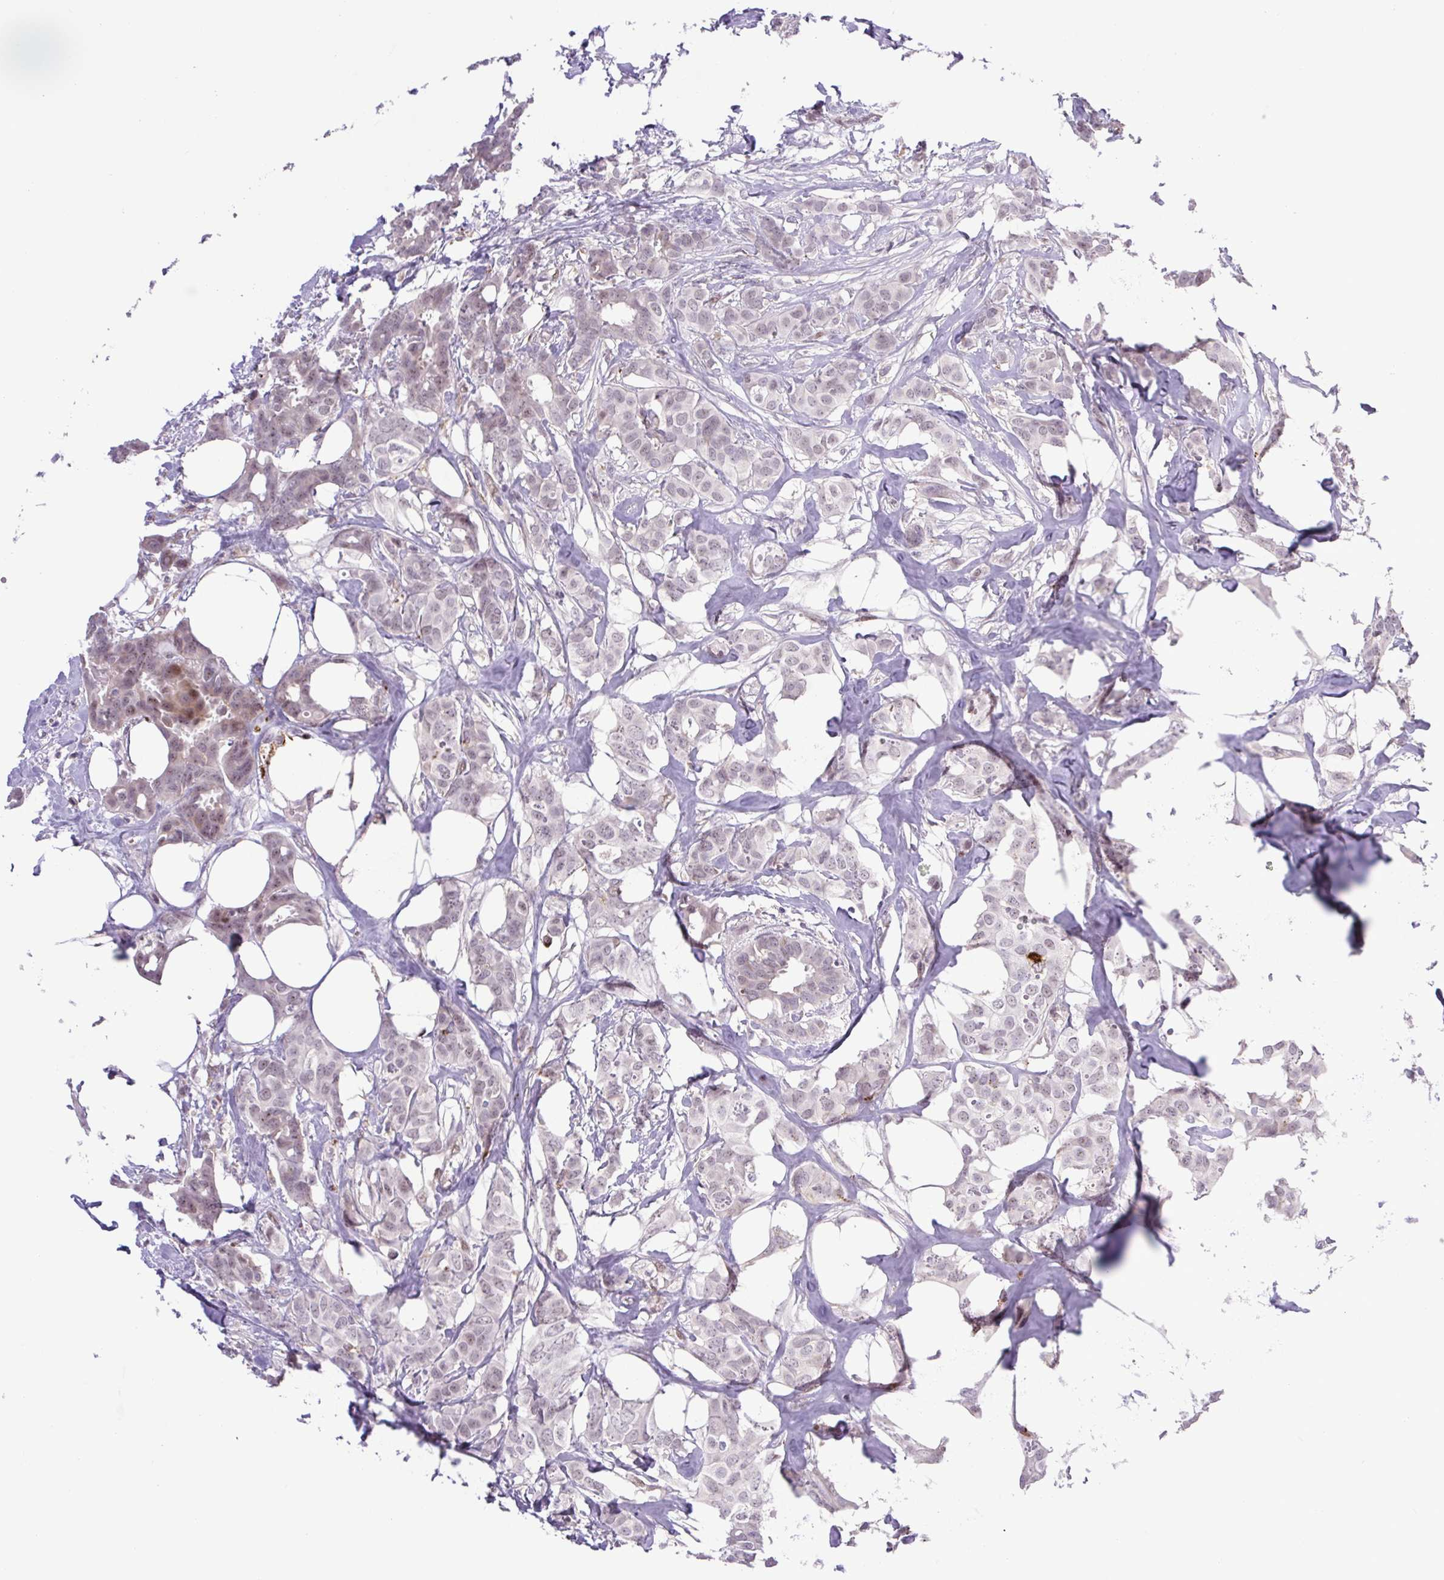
{"staining": {"intensity": "weak", "quantity": "25%-75%", "location": "nuclear"}, "tissue": "breast cancer", "cell_type": "Tumor cells", "image_type": "cancer", "snomed": [{"axis": "morphology", "description": "Duct carcinoma"}, {"axis": "topography", "description": "Breast"}], "caption": "Breast cancer (intraductal carcinoma) tissue displays weak nuclear staining in about 25%-75% of tumor cells, visualized by immunohistochemistry.", "gene": "ERG", "patient": {"sex": "female", "age": 62}}